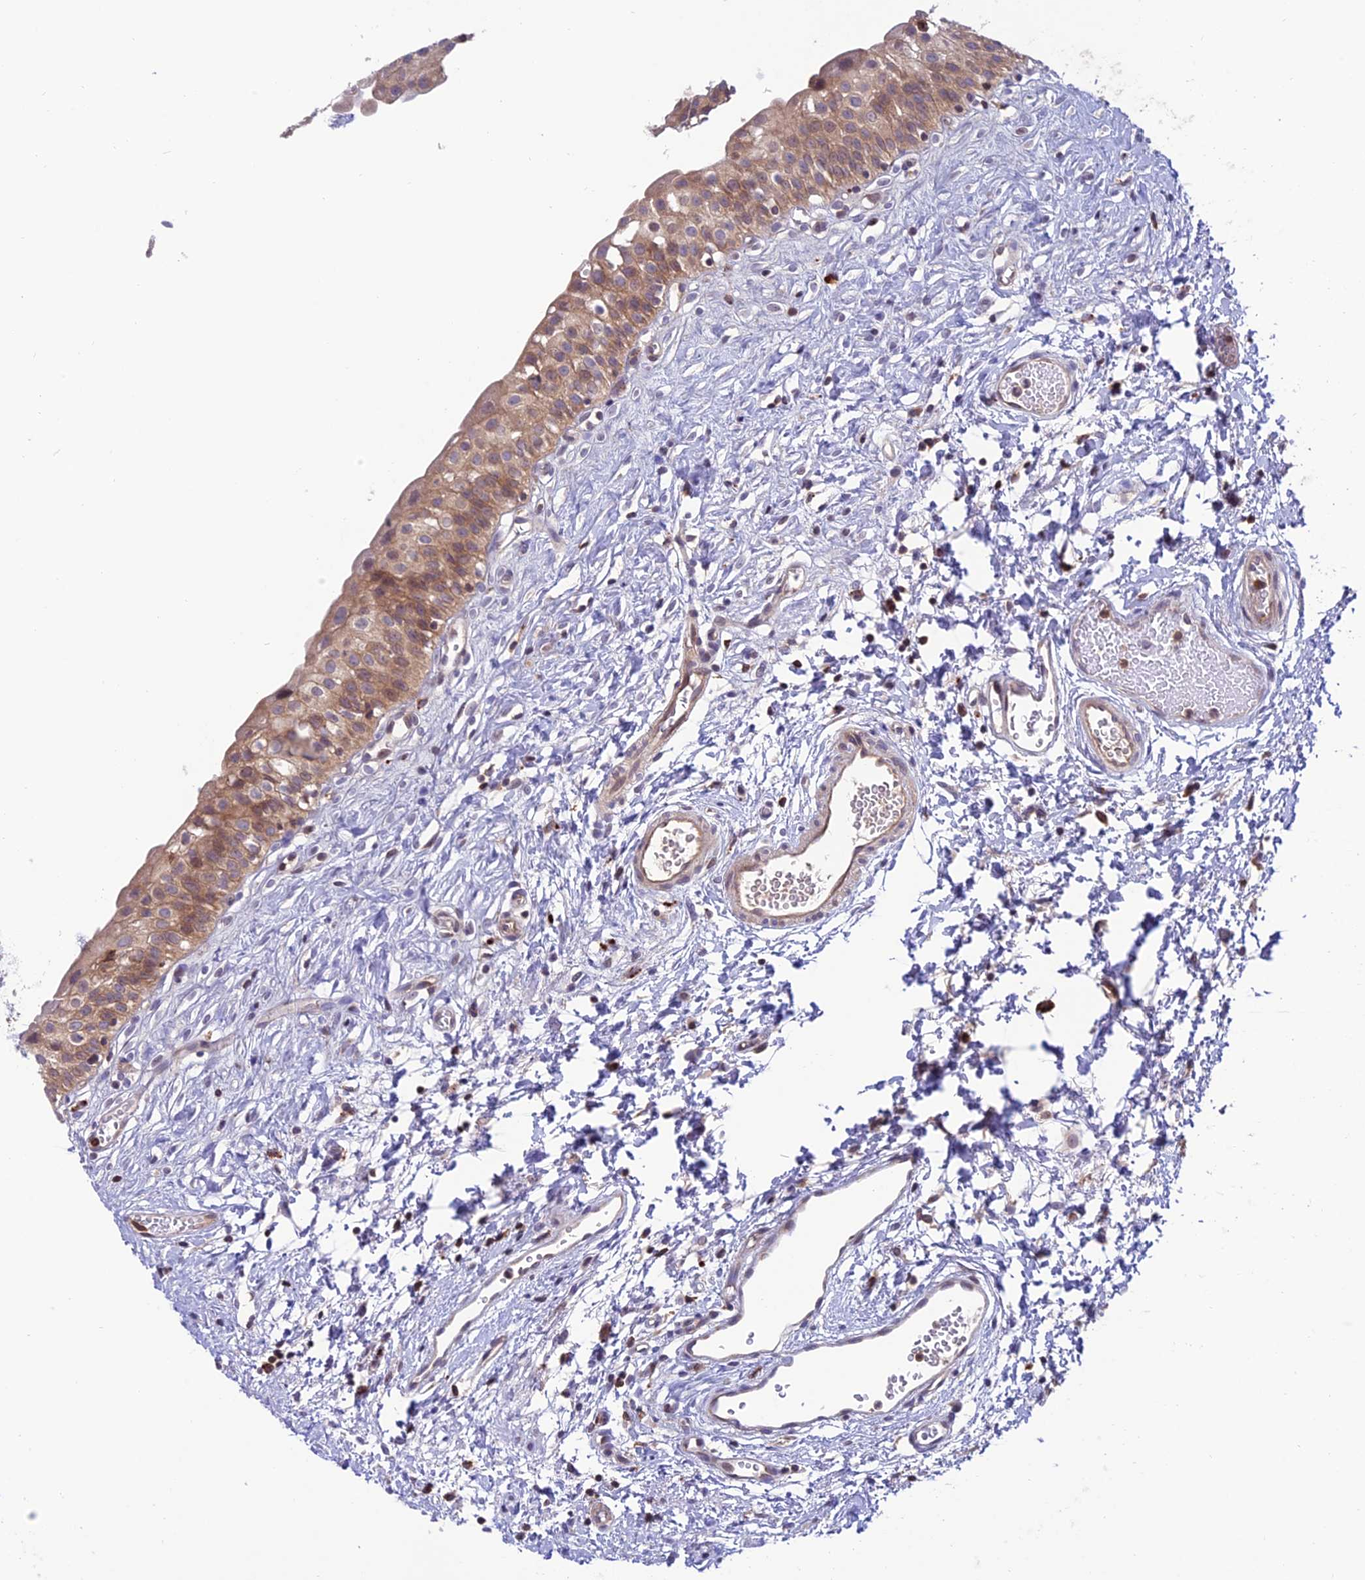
{"staining": {"intensity": "moderate", "quantity": ">75%", "location": "cytoplasmic/membranous"}, "tissue": "urinary bladder", "cell_type": "Urothelial cells", "image_type": "normal", "snomed": [{"axis": "morphology", "description": "Normal tissue, NOS"}, {"axis": "topography", "description": "Urinary bladder"}], "caption": "IHC (DAB (3,3'-diaminobenzidine)) staining of benign human urinary bladder reveals moderate cytoplasmic/membranous protein staining in approximately >75% of urothelial cells. (DAB (3,3'-diaminobenzidine) = brown stain, brightfield microscopy at high magnification).", "gene": "ARHGEF18", "patient": {"sex": "male", "age": 51}}